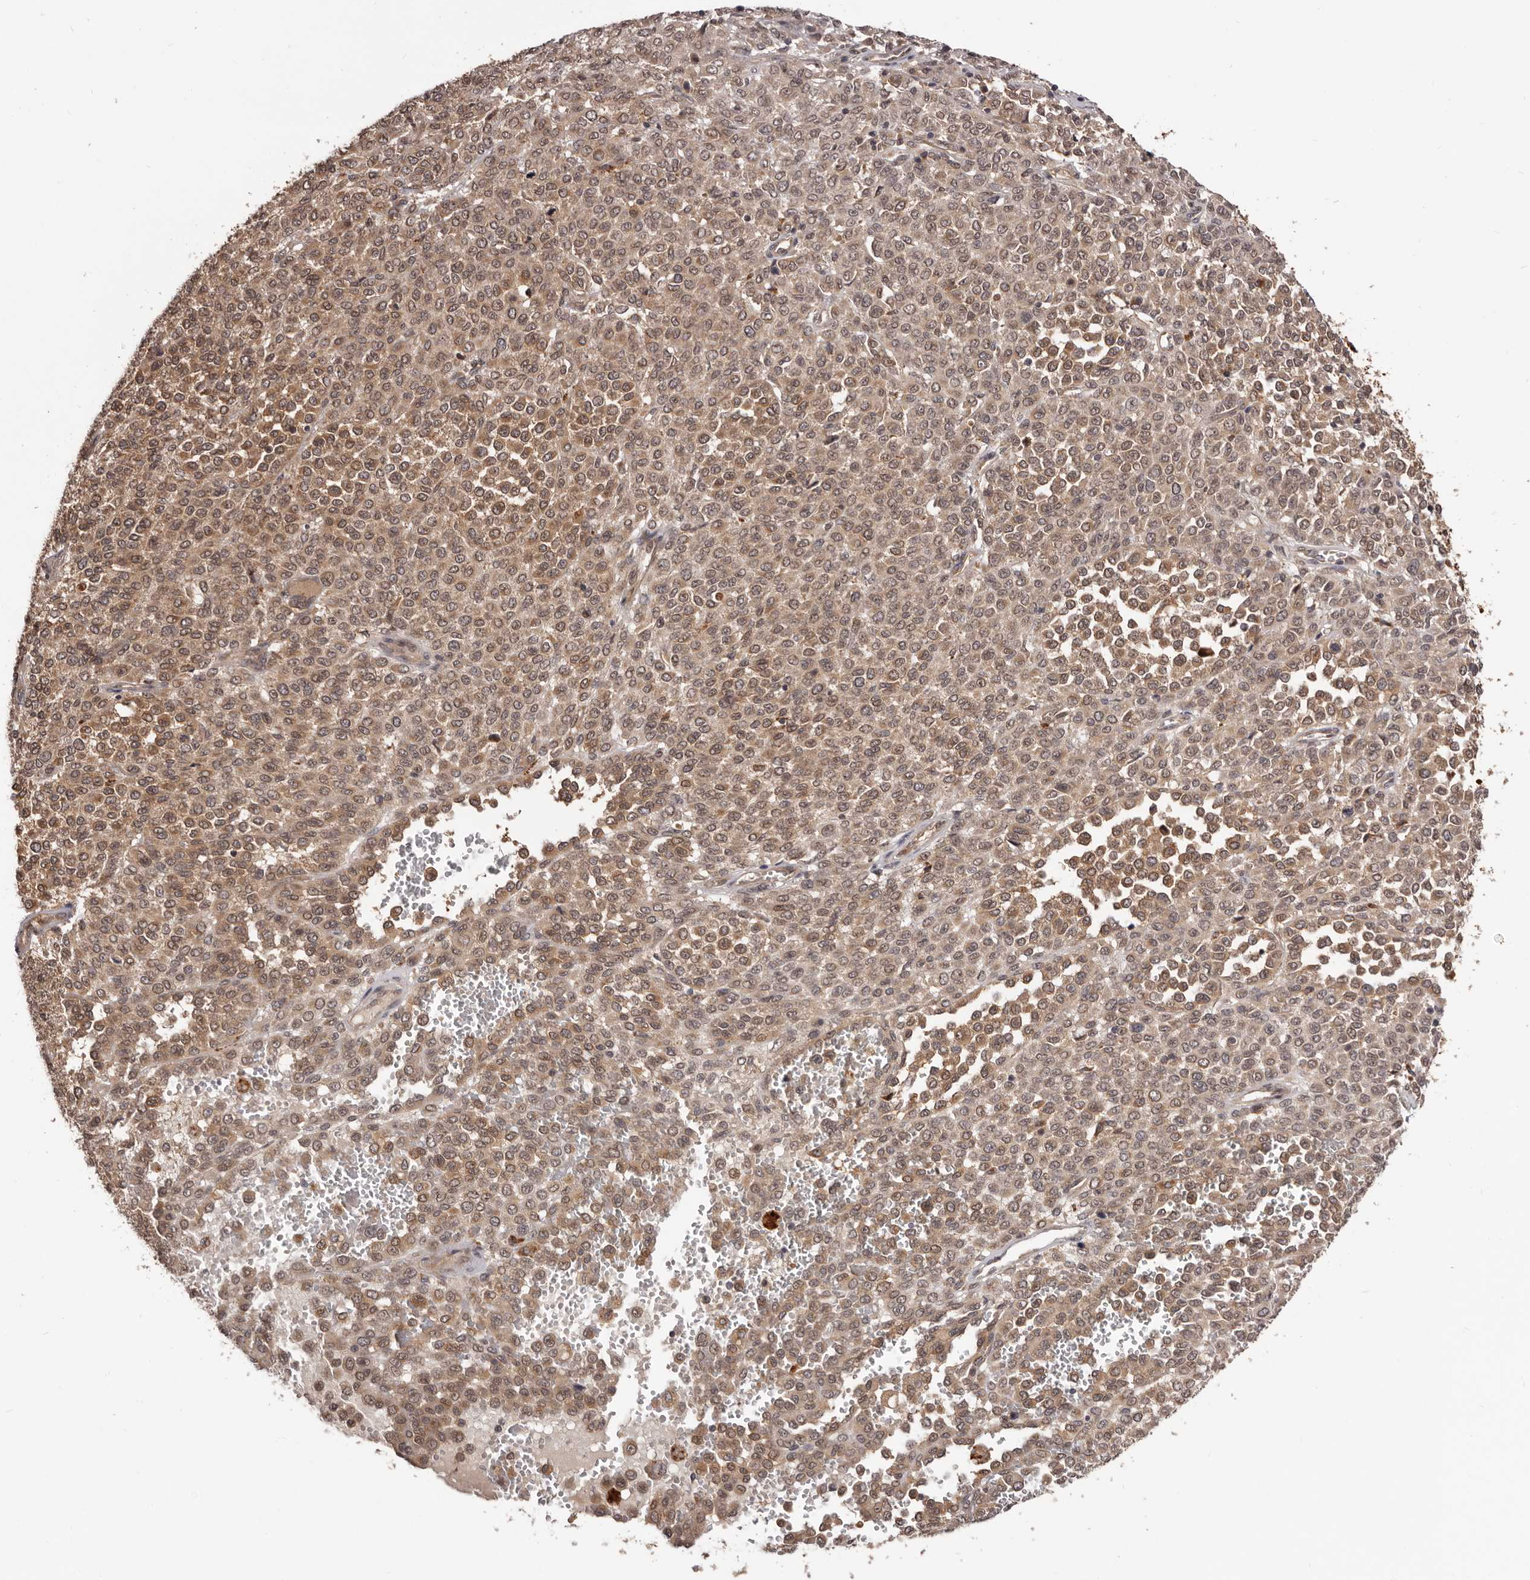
{"staining": {"intensity": "moderate", "quantity": ">75%", "location": "cytoplasmic/membranous,nuclear"}, "tissue": "melanoma", "cell_type": "Tumor cells", "image_type": "cancer", "snomed": [{"axis": "morphology", "description": "Malignant melanoma, Metastatic site"}, {"axis": "topography", "description": "Pancreas"}], "caption": "About >75% of tumor cells in human malignant melanoma (metastatic site) demonstrate moderate cytoplasmic/membranous and nuclear protein expression as visualized by brown immunohistochemical staining.", "gene": "MDP1", "patient": {"sex": "female", "age": 30}}